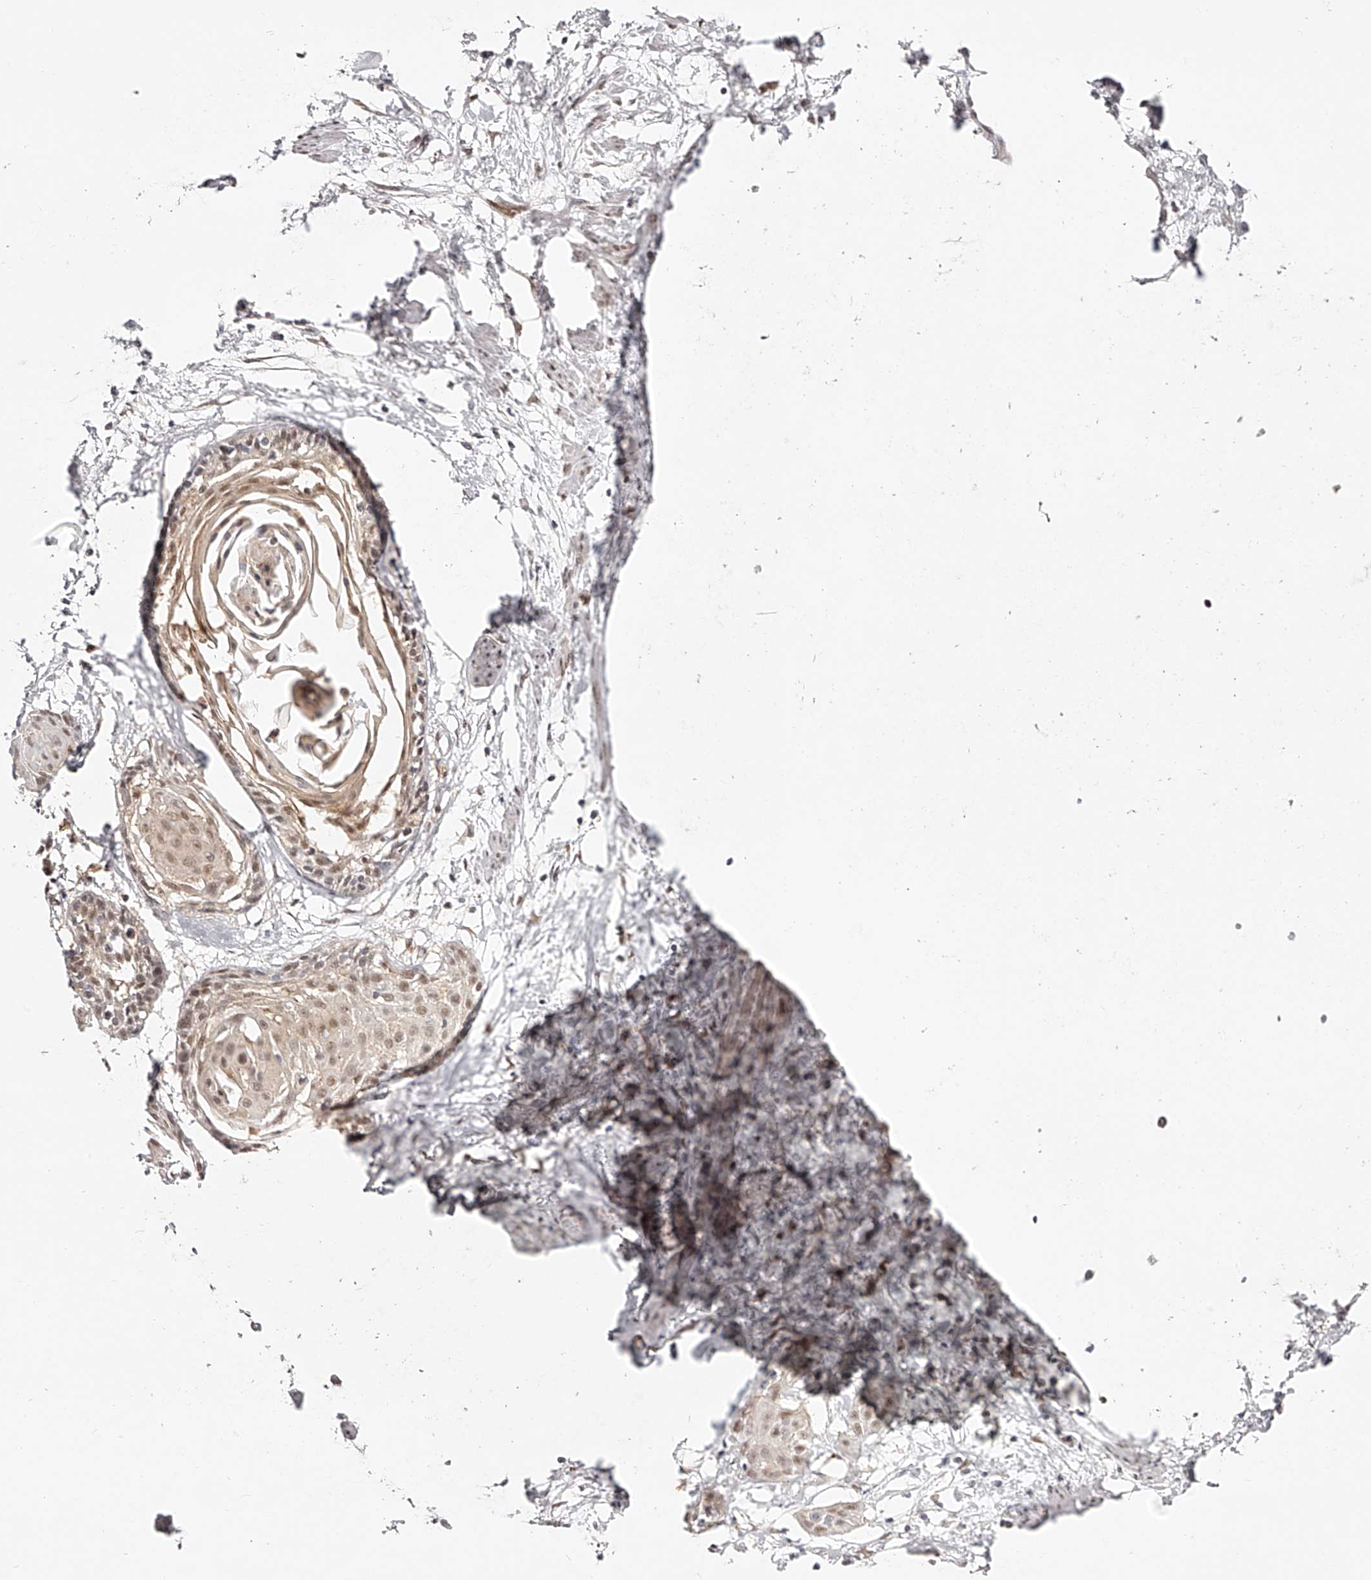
{"staining": {"intensity": "weak", "quantity": "25%-75%", "location": "cytoplasmic/membranous,nuclear"}, "tissue": "cervical cancer", "cell_type": "Tumor cells", "image_type": "cancer", "snomed": [{"axis": "morphology", "description": "Squamous cell carcinoma, NOS"}, {"axis": "topography", "description": "Cervix"}], "caption": "IHC photomicrograph of cervical cancer stained for a protein (brown), which shows low levels of weak cytoplasmic/membranous and nuclear positivity in about 25%-75% of tumor cells.", "gene": "USF3", "patient": {"sex": "female", "age": 57}}